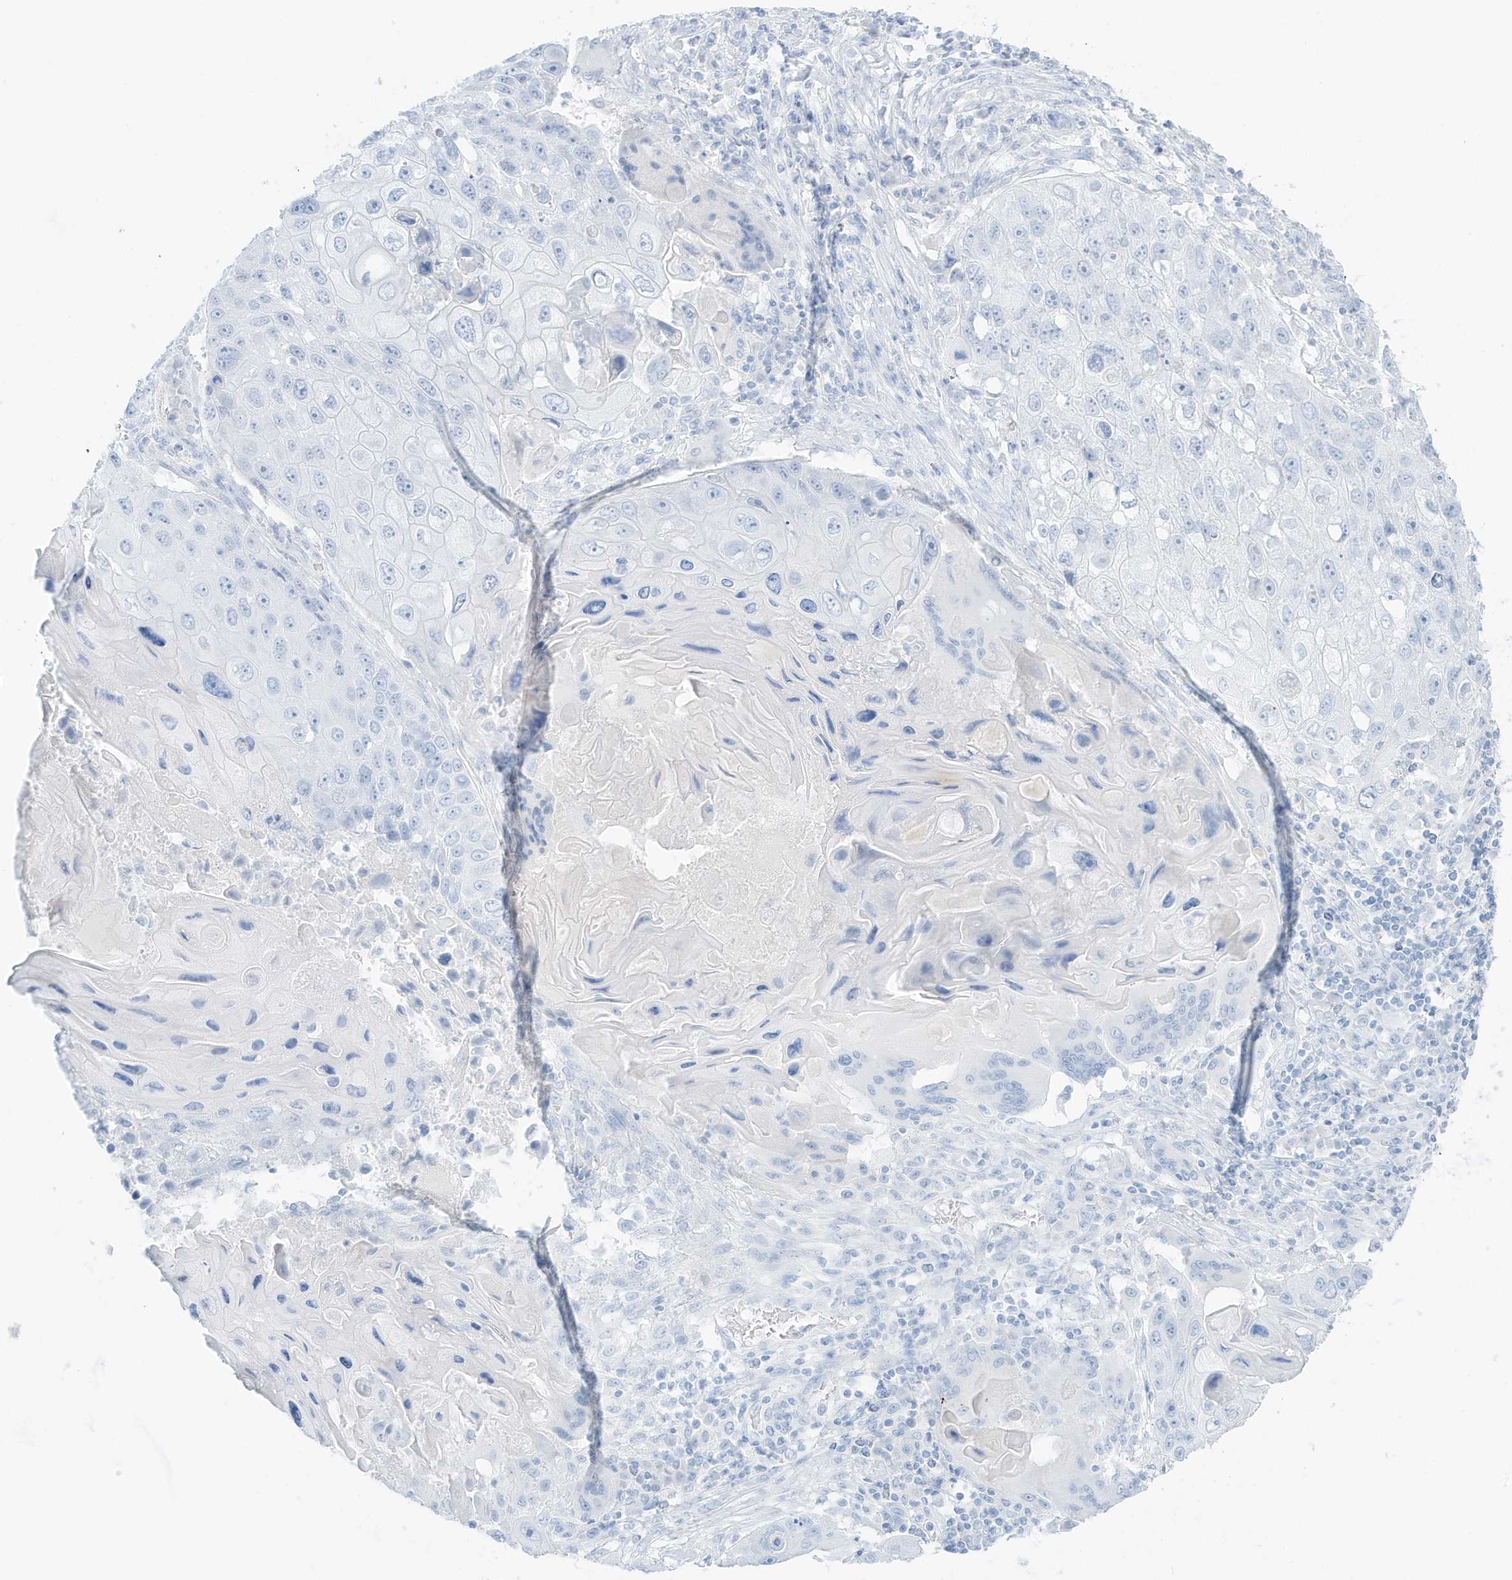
{"staining": {"intensity": "negative", "quantity": "none", "location": "none"}, "tissue": "lung cancer", "cell_type": "Tumor cells", "image_type": "cancer", "snomed": [{"axis": "morphology", "description": "Squamous cell carcinoma, NOS"}, {"axis": "topography", "description": "Lung"}], "caption": "This is an immunohistochemistry (IHC) histopathology image of squamous cell carcinoma (lung). There is no staining in tumor cells.", "gene": "SLC22A13", "patient": {"sex": "male", "age": 61}}